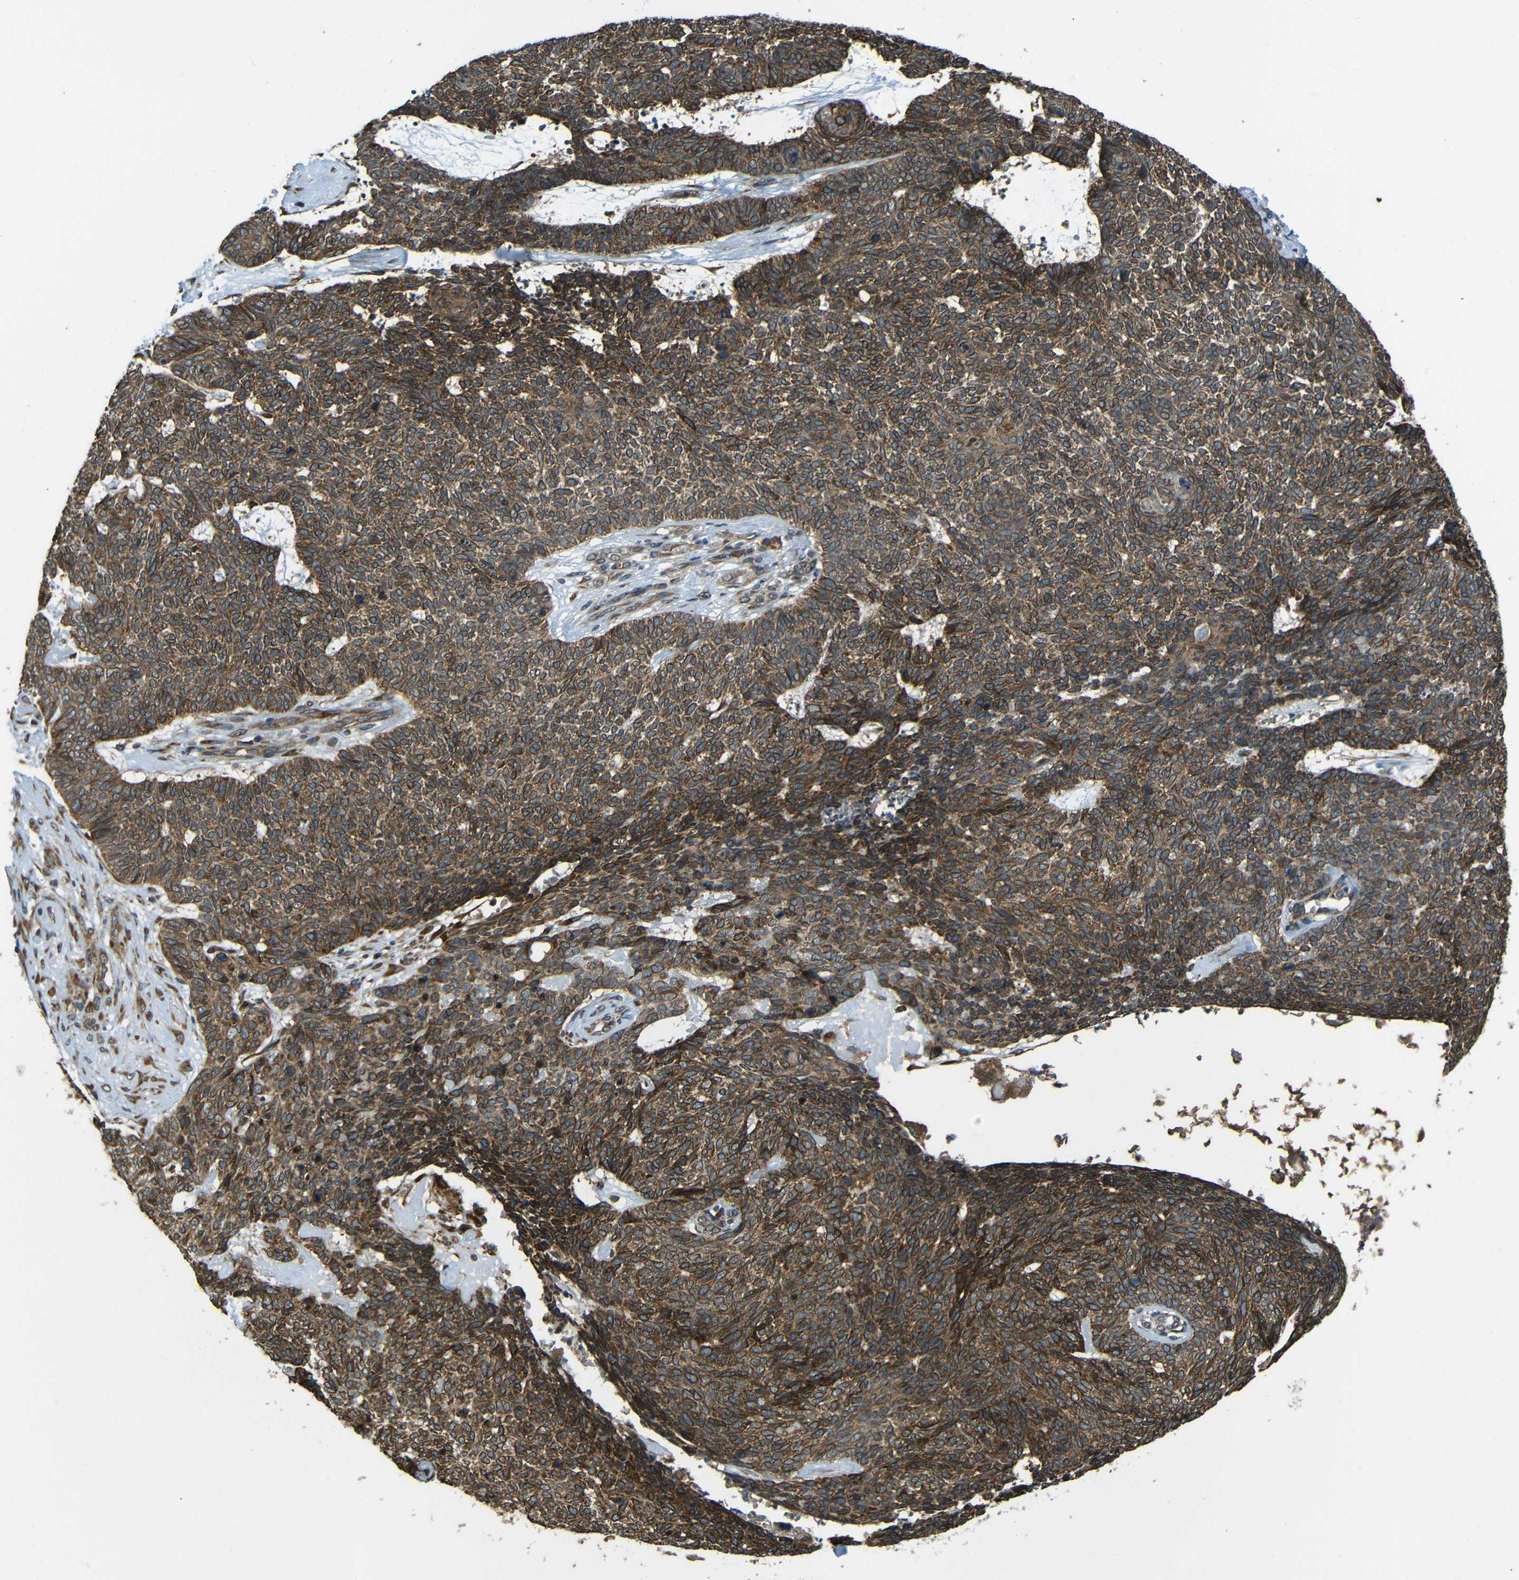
{"staining": {"intensity": "strong", "quantity": "25%-75%", "location": "cytoplasmic/membranous"}, "tissue": "skin cancer", "cell_type": "Tumor cells", "image_type": "cancer", "snomed": [{"axis": "morphology", "description": "Basal cell carcinoma"}, {"axis": "topography", "description": "Skin"}], "caption": "A photomicrograph of skin cancer (basal cell carcinoma) stained for a protein exhibits strong cytoplasmic/membranous brown staining in tumor cells.", "gene": "VAPB", "patient": {"sex": "female", "age": 84}}